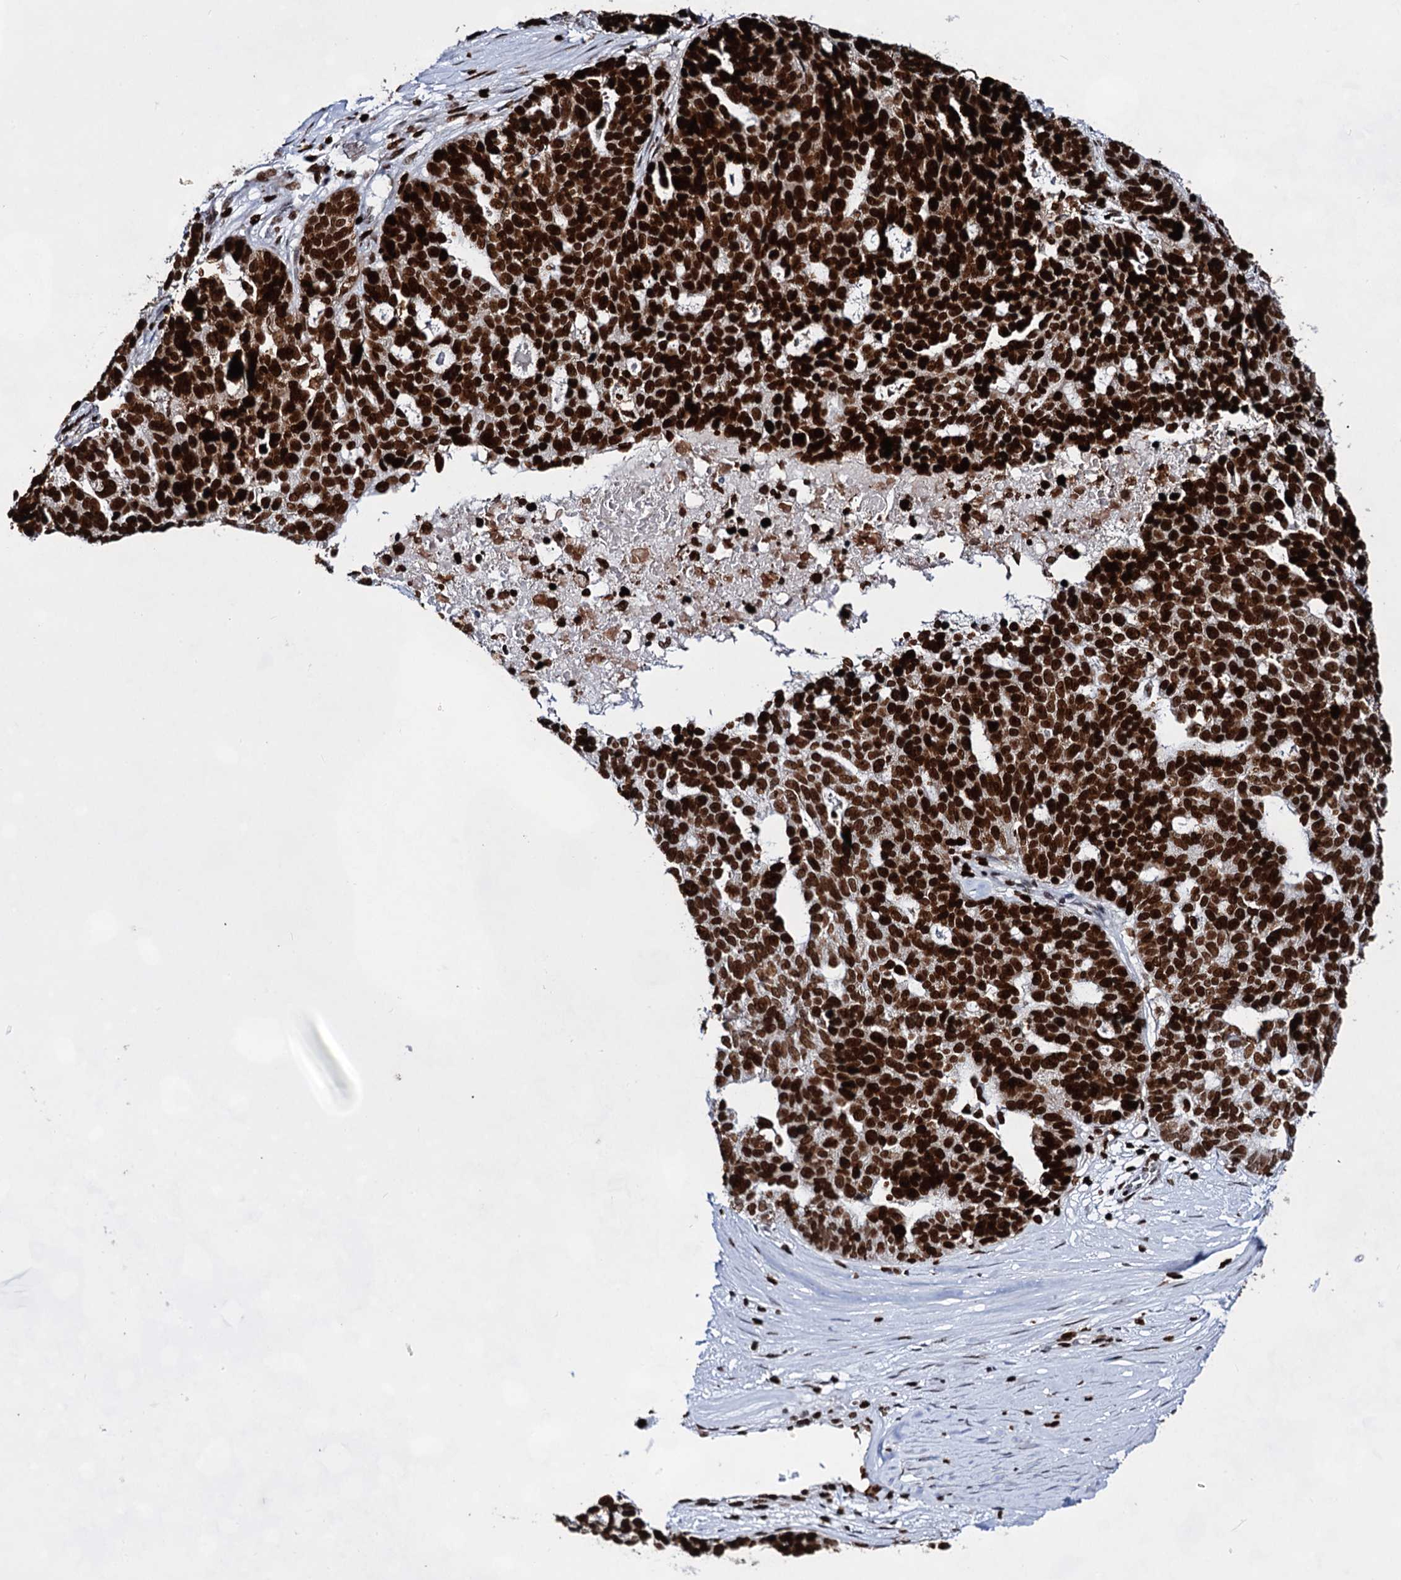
{"staining": {"intensity": "strong", "quantity": ">75%", "location": "nuclear"}, "tissue": "ovarian cancer", "cell_type": "Tumor cells", "image_type": "cancer", "snomed": [{"axis": "morphology", "description": "Cystadenocarcinoma, serous, NOS"}, {"axis": "topography", "description": "Ovary"}], "caption": "Serous cystadenocarcinoma (ovarian) stained with a brown dye demonstrates strong nuclear positive expression in approximately >75% of tumor cells.", "gene": "HMGB2", "patient": {"sex": "female", "age": 59}}